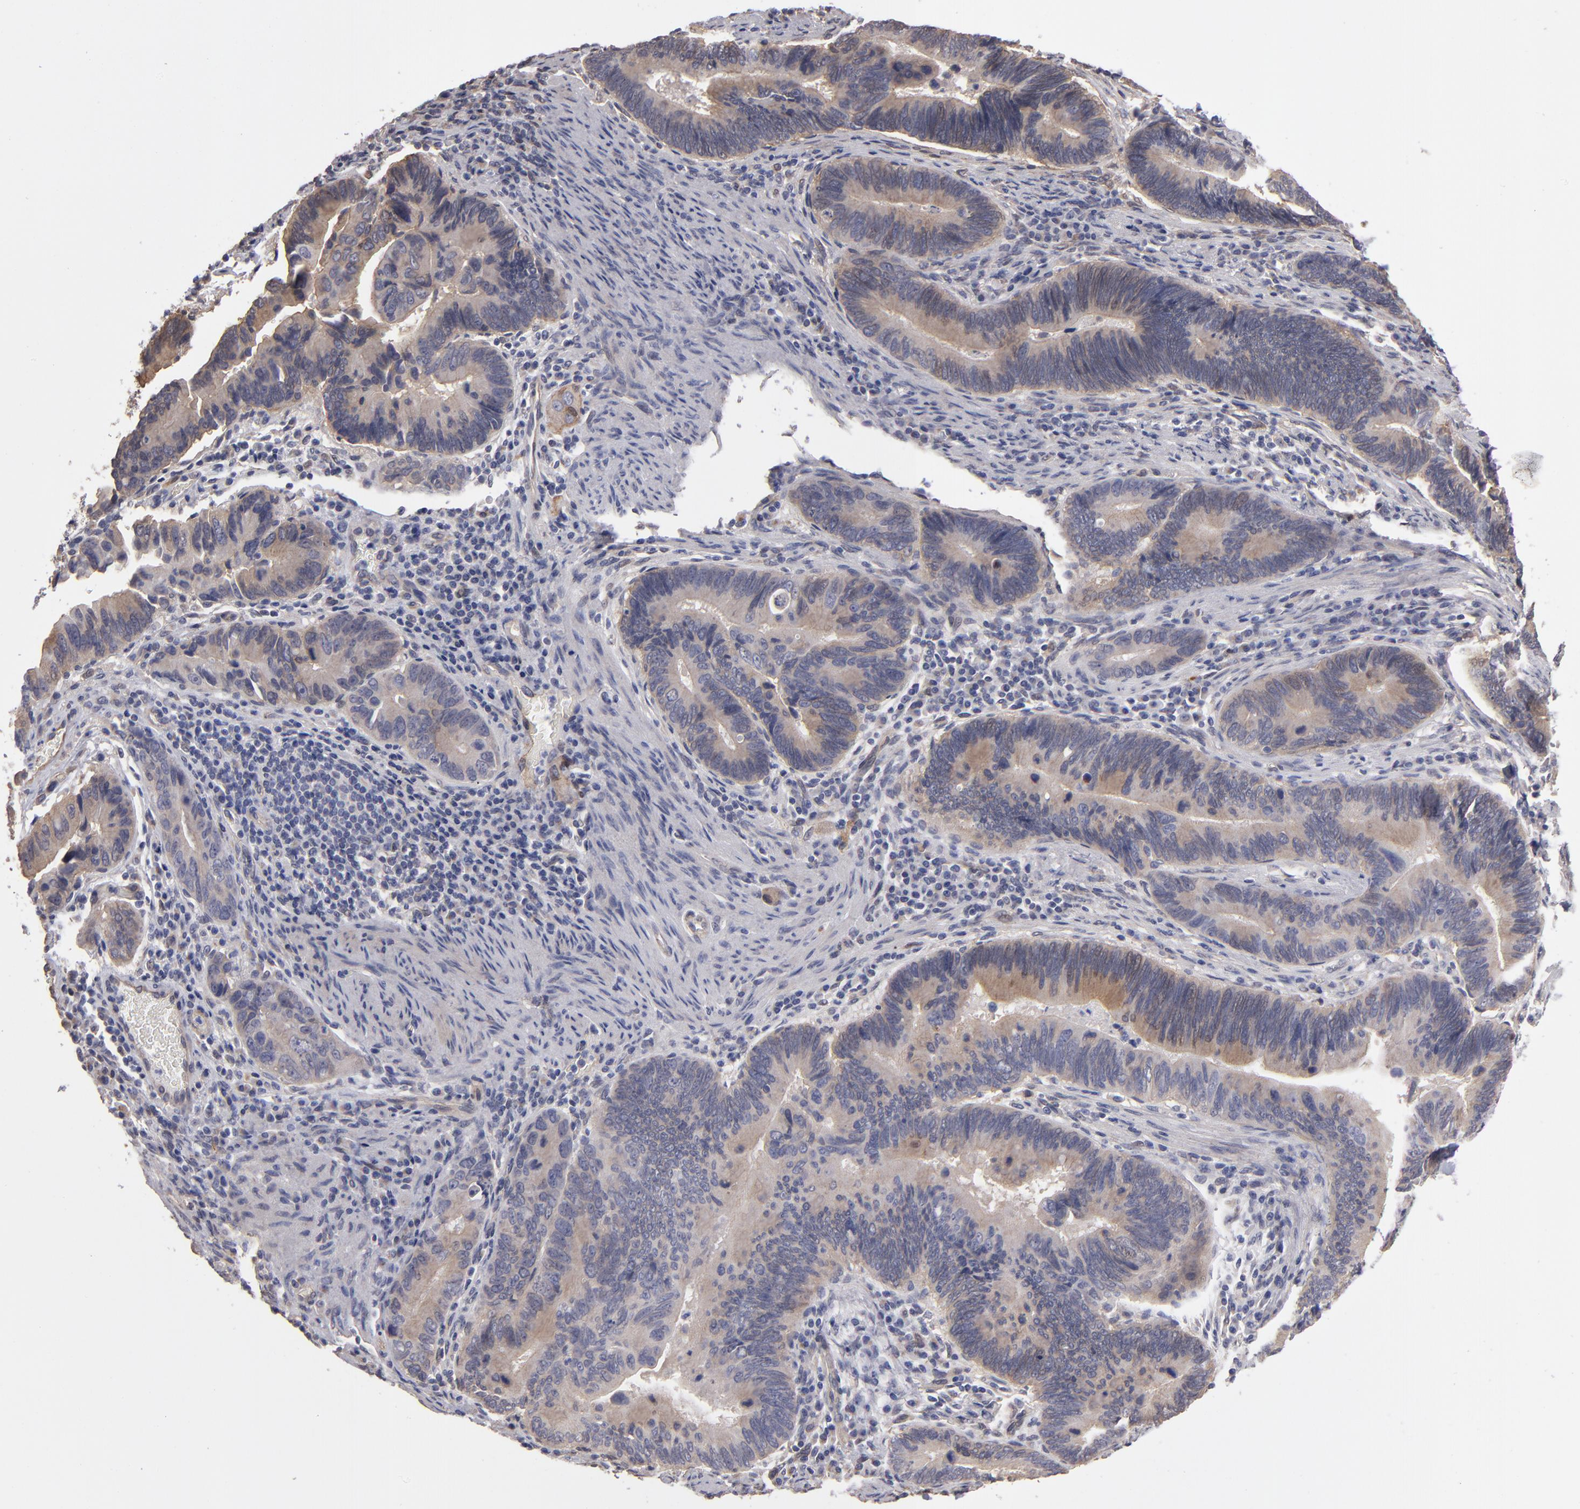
{"staining": {"intensity": "weak", "quantity": ">75%", "location": "cytoplasmic/membranous"}, "tissue": "pancreatic cancer", "cell_type": "Tumor cells", "image_type": "cancer", "snomed": [{"axis": "morphology", "description": "Adenocarcinoma, NOS"}, {"axis": "topography", "description": "Pancreas"}], "caption": "High-magnification brightfield microscopy of adenocarcinoma (pancreatic) stained with DAB (brown) and counterstained with hematoxylin (blue). tumor cells exhibit weak cytoplasmic/membranous positivity is present in about>75% of cells.", "gene": "NDRG2", "patient": {"sex": "female", "age": 70}}